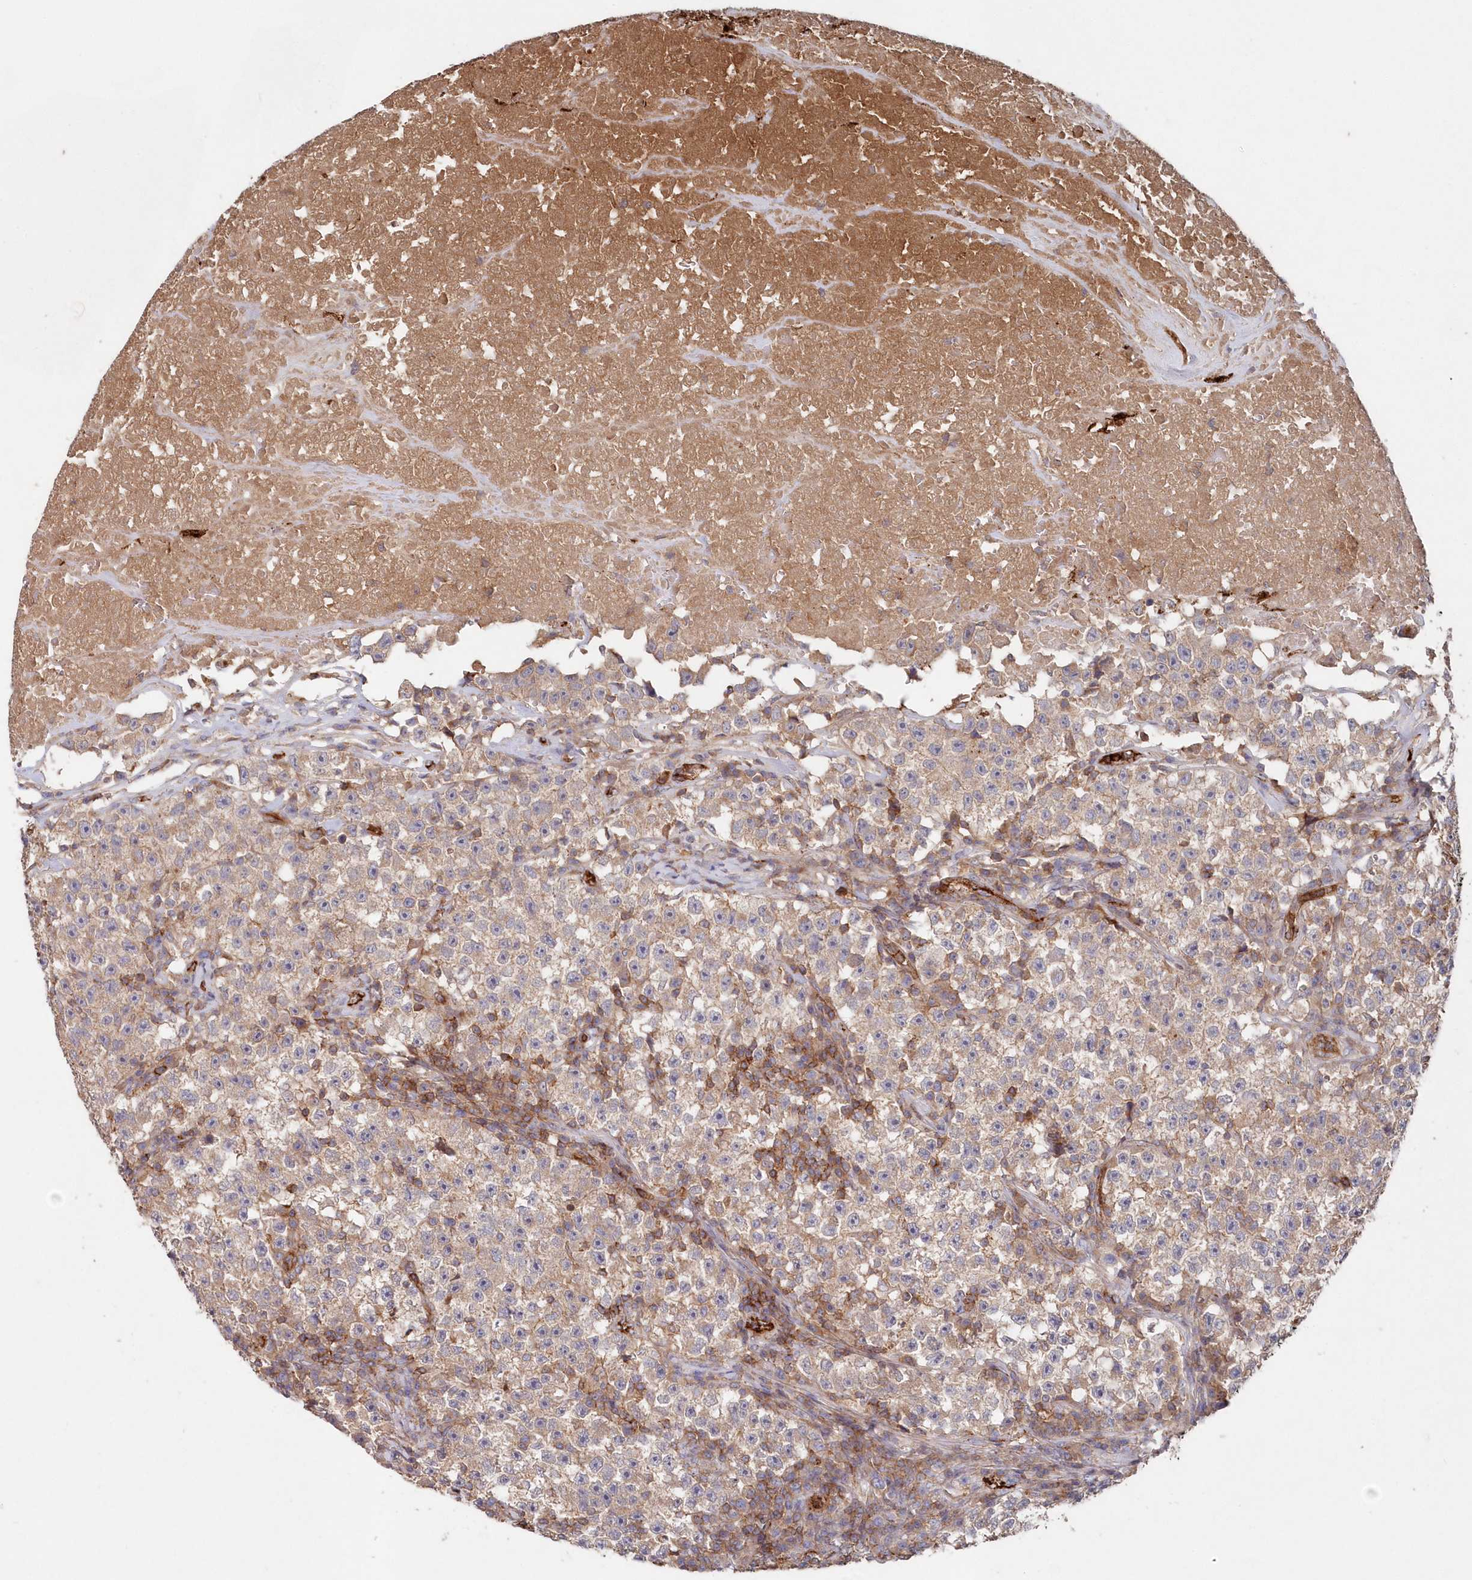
{"staining": {"intensity": "weak", "quantity": "<25%", "location": "cytoplasmic/membranous"}, "tissue": "testis cancer", "cell_type": "Tumor cells", "image_type": "cancer", "snomed": [{"axis": "morphology", "description": "Seminoma, NOS"}, {"axis": "topography", "description": "Testis"}], "caption": "A high-resolution photomicrograph shows immunohistochemistry (IHC) staining of testis seminoma, which reveals no significant staining in tumor cells.", "gene": "ABHD14B", "patient": {"sex": "male", "age": 22}}